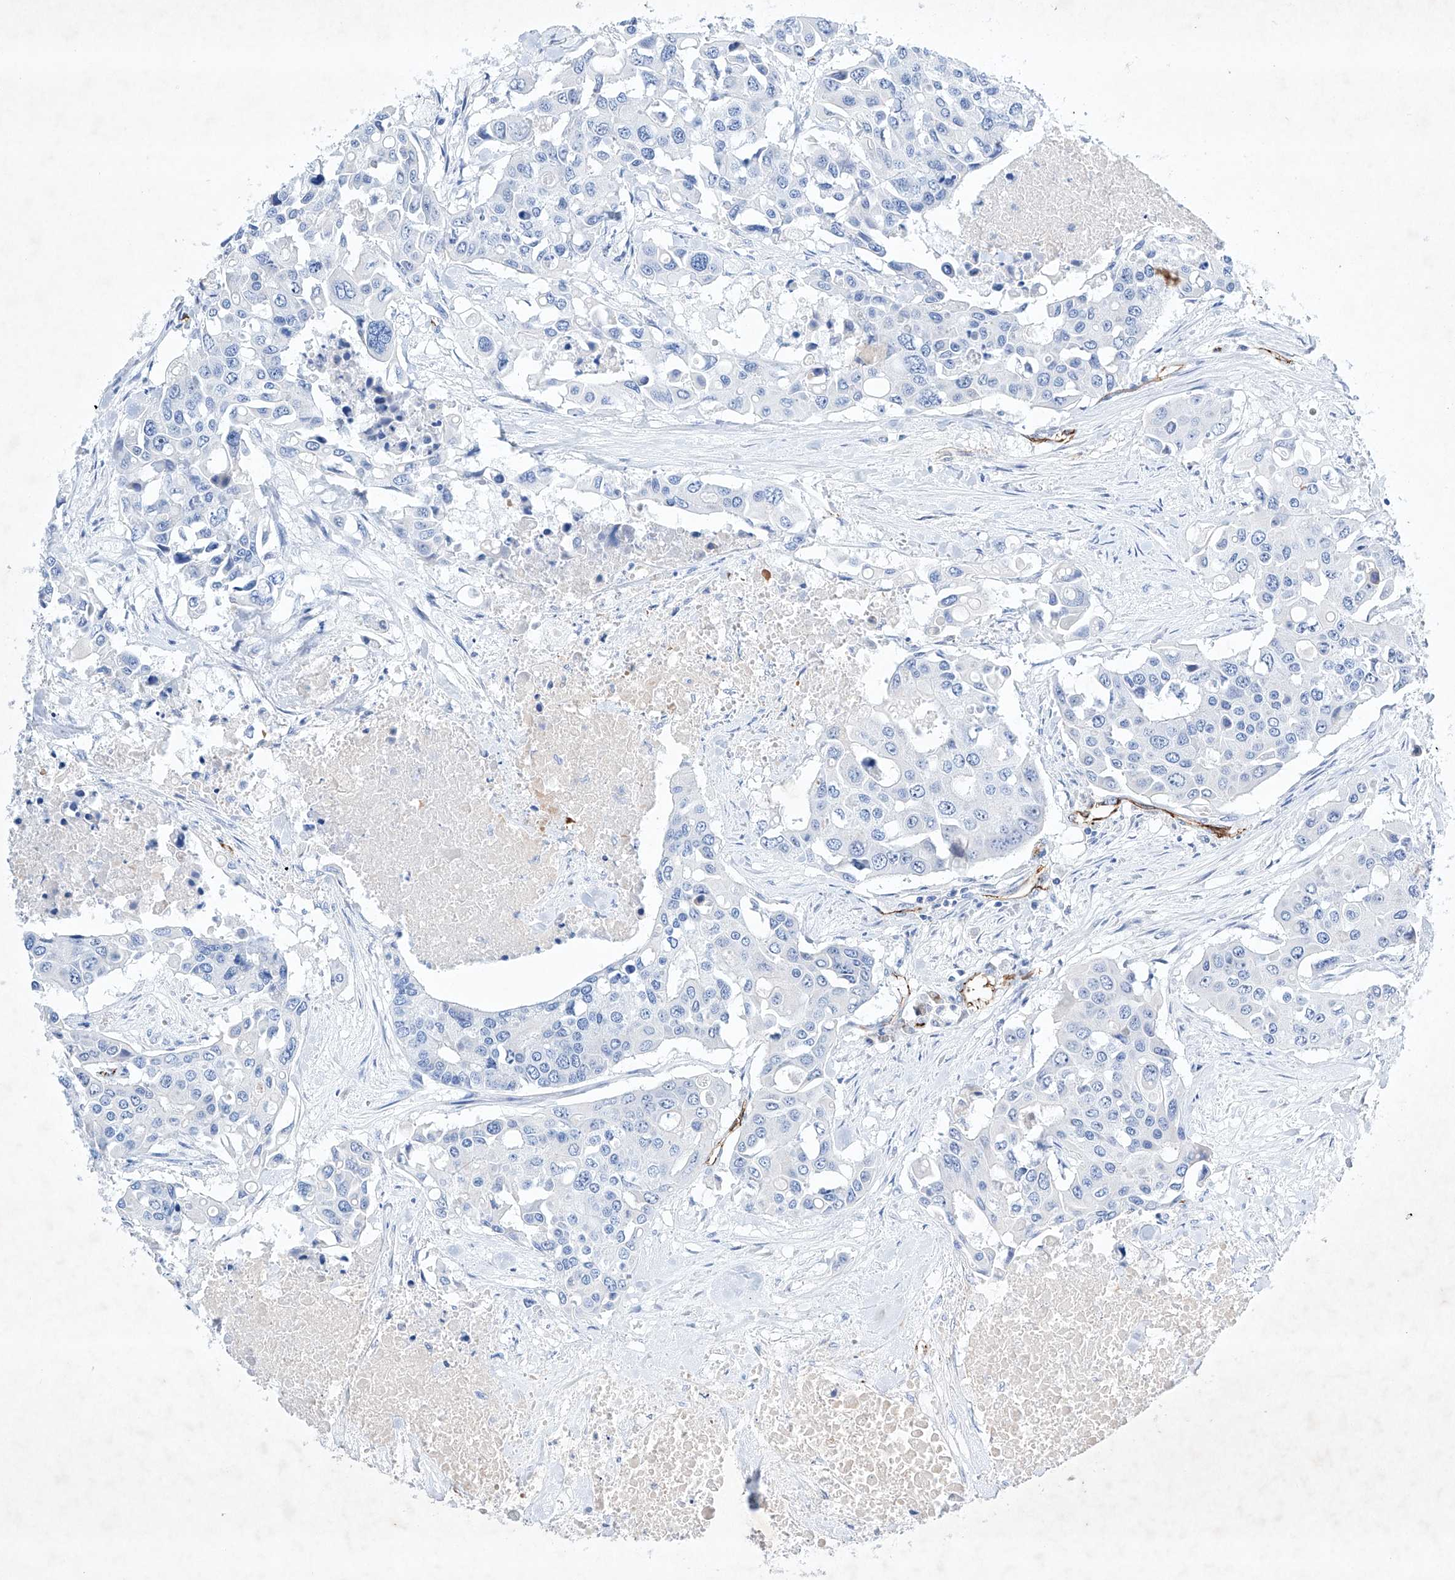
{"staining": {"intensity": "negative", "quantity": "none", "location": "none"}, "tissue": "colorectal cancer", "cell_type": "Tumor cells", "image_type": "cancer", "snomed": [{"axis": "morphology", "description": "Adenocarcinoma, NOS"}, {"axis": "topography", "description": "Colon"}], "caption": "Colorectal cancer (adenocarcinoma) was stained to show a protein in brown. There is no significant positivity in tumor cells.", "gene": "ETV7", "patient": {"sex": "male", "age": 77}}